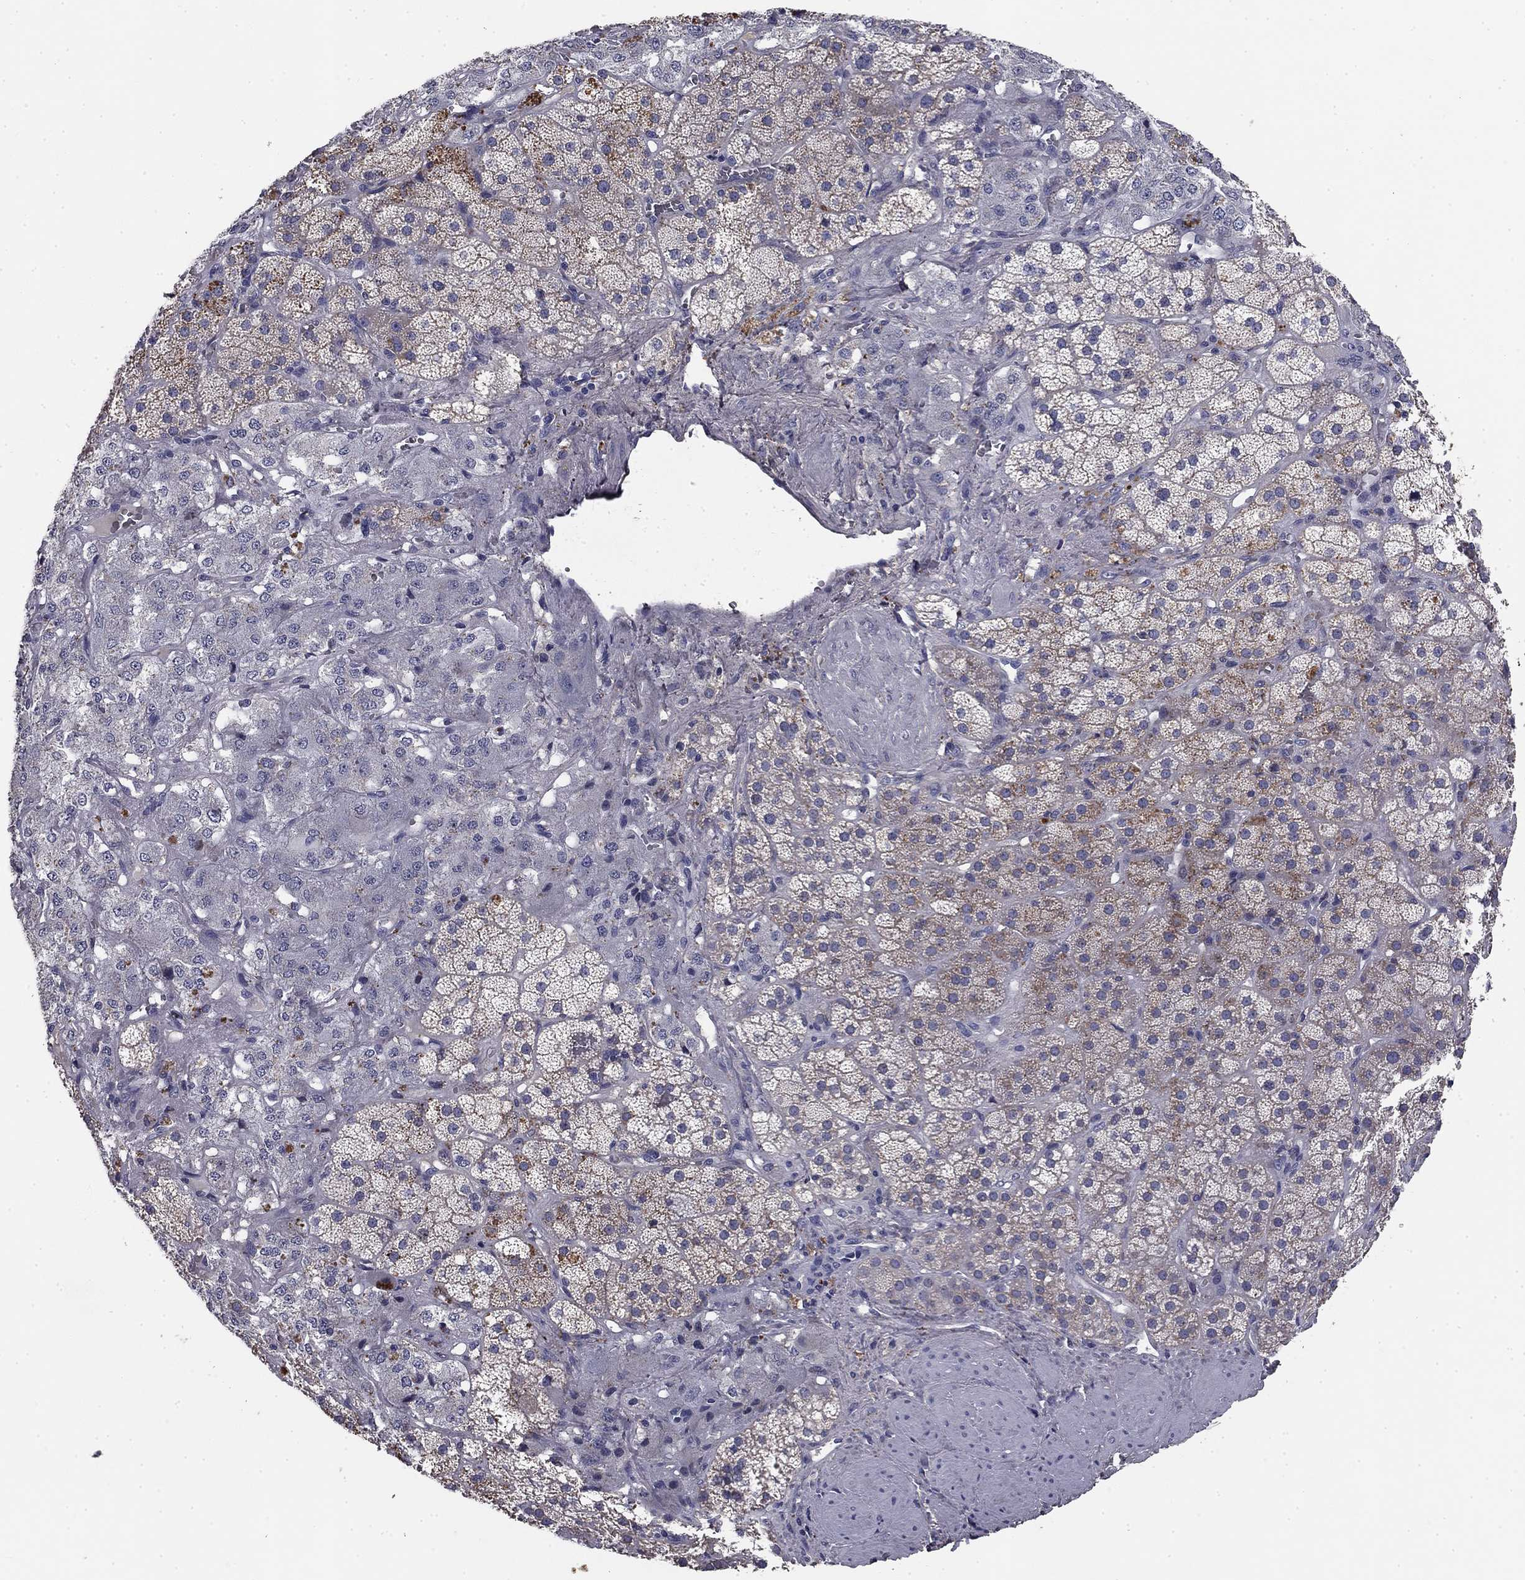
{"staining": {"intensity": "moderate", "quantity": "<25%", "location": "cytoplasmic/membranous"}, "tissue": "adrenal gland", "cell_type": "Glandular cells", "image_type": "normal", "snomed": [{"axis": "morphology", "description": "Normal tissue, NOS"}, {"axis": "topography", "description": "Adrenal gland"}], "caption": "Immunohistochemical staining of benign adrenal gland reveals low levels of moderate cytoplasmic/membranous staining in approximately <25% of glandular cells. (Stains: DAB in brown, nuclei in blue, Microscopy: brightfield microscopy at high magnification).", "gene": "COL2A1", "patient": {"sex": "male", "age": 57}}